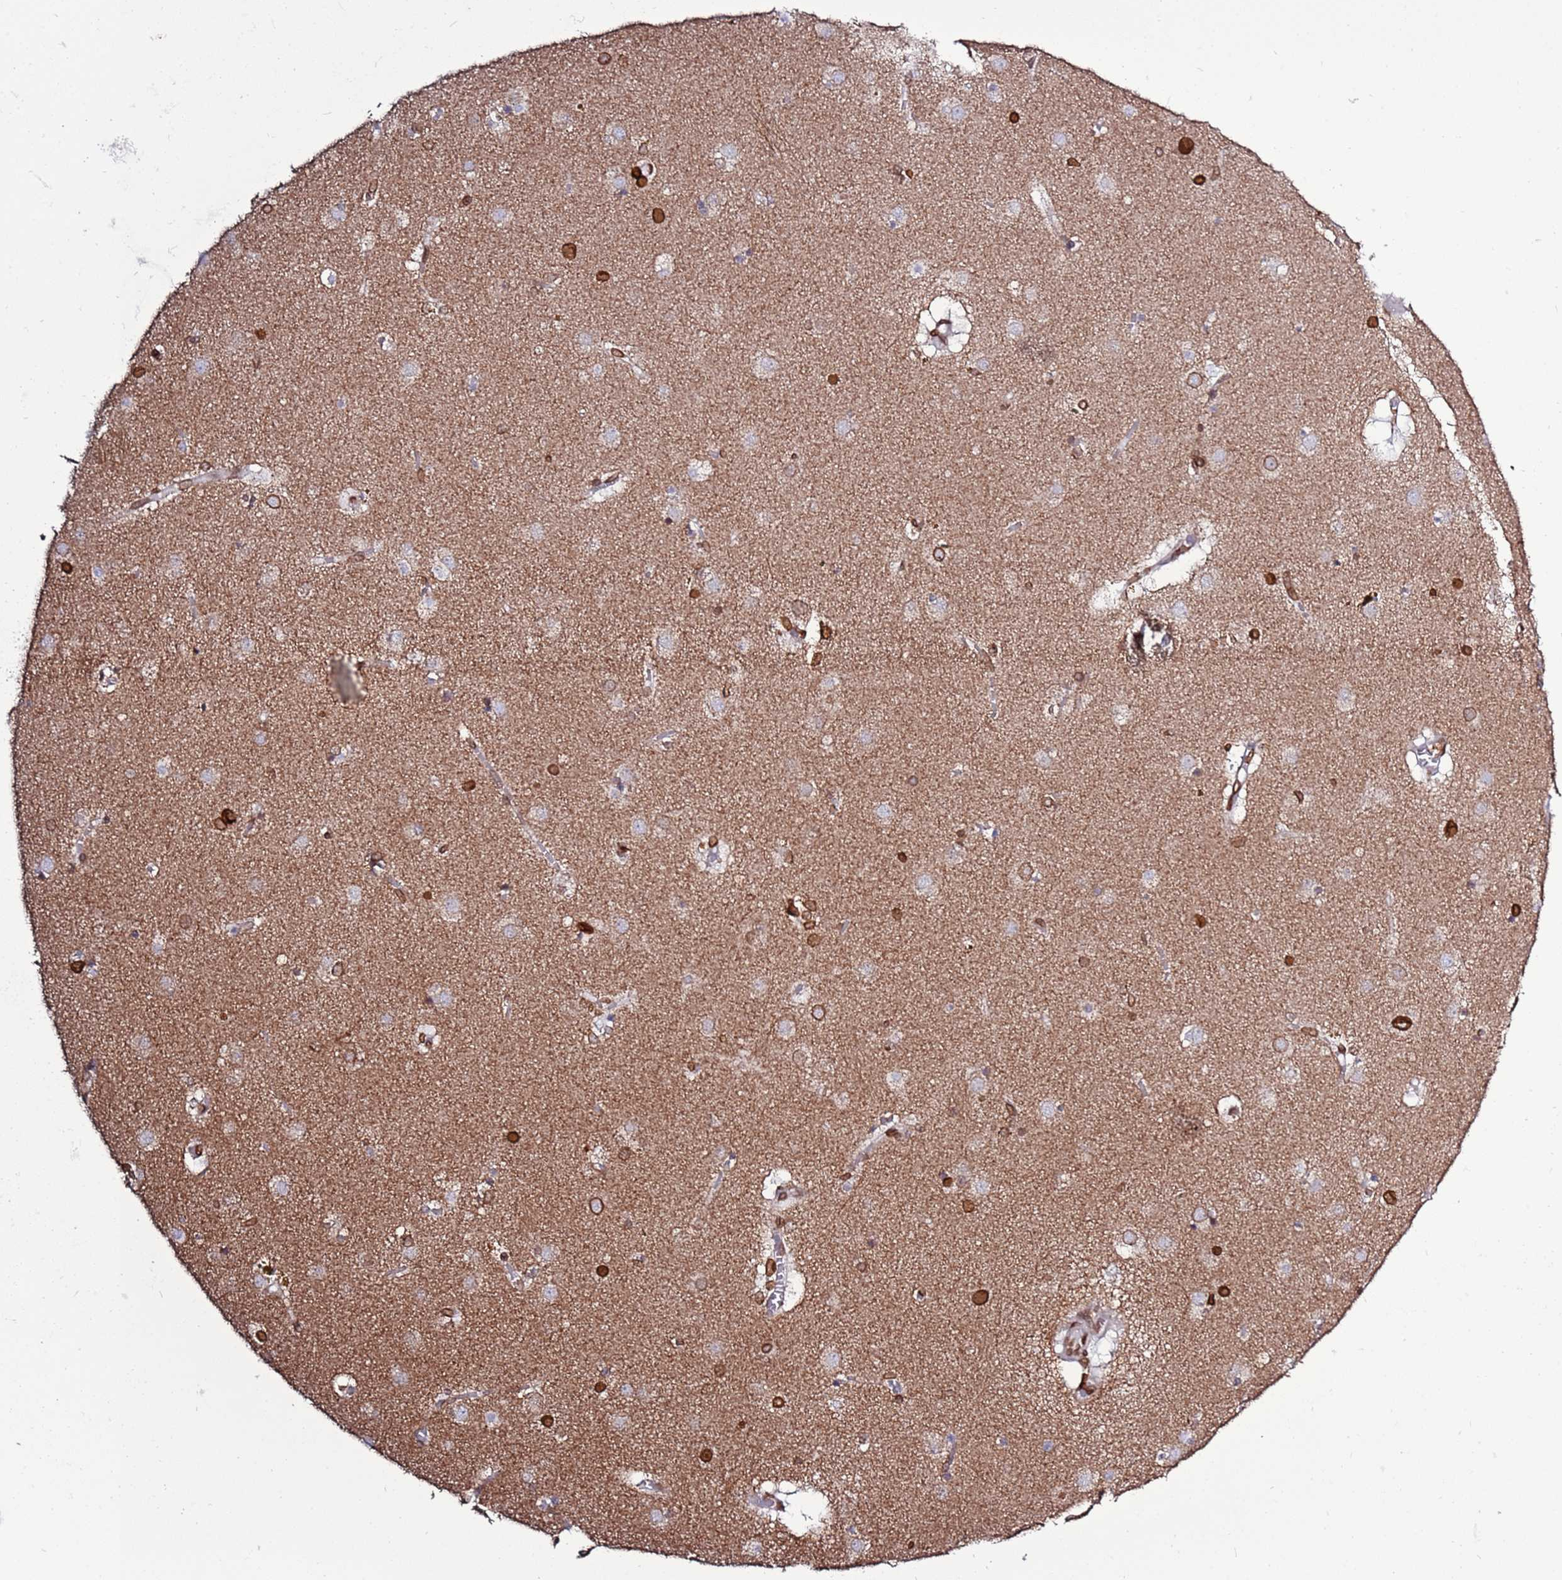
{"staining": {"intensity": "moderate", "quantity": "<25%", "location": "nuclear"}, "tissue": "caudate", "cell_type": "Glial cells", "image_type": "normal", "snomed": [{"axis": "morphology", "description": "Normal tissue, NOS"}, {"axis": "topography", "description": "Lateral ventricle wall"}], "caption": "The image shows a brown stain indicating the presence of a protein in the nuclear of glial cells in caudate.", "gene": "TOR1AIP1", "patient": {"sex": "male", "age": 70}}